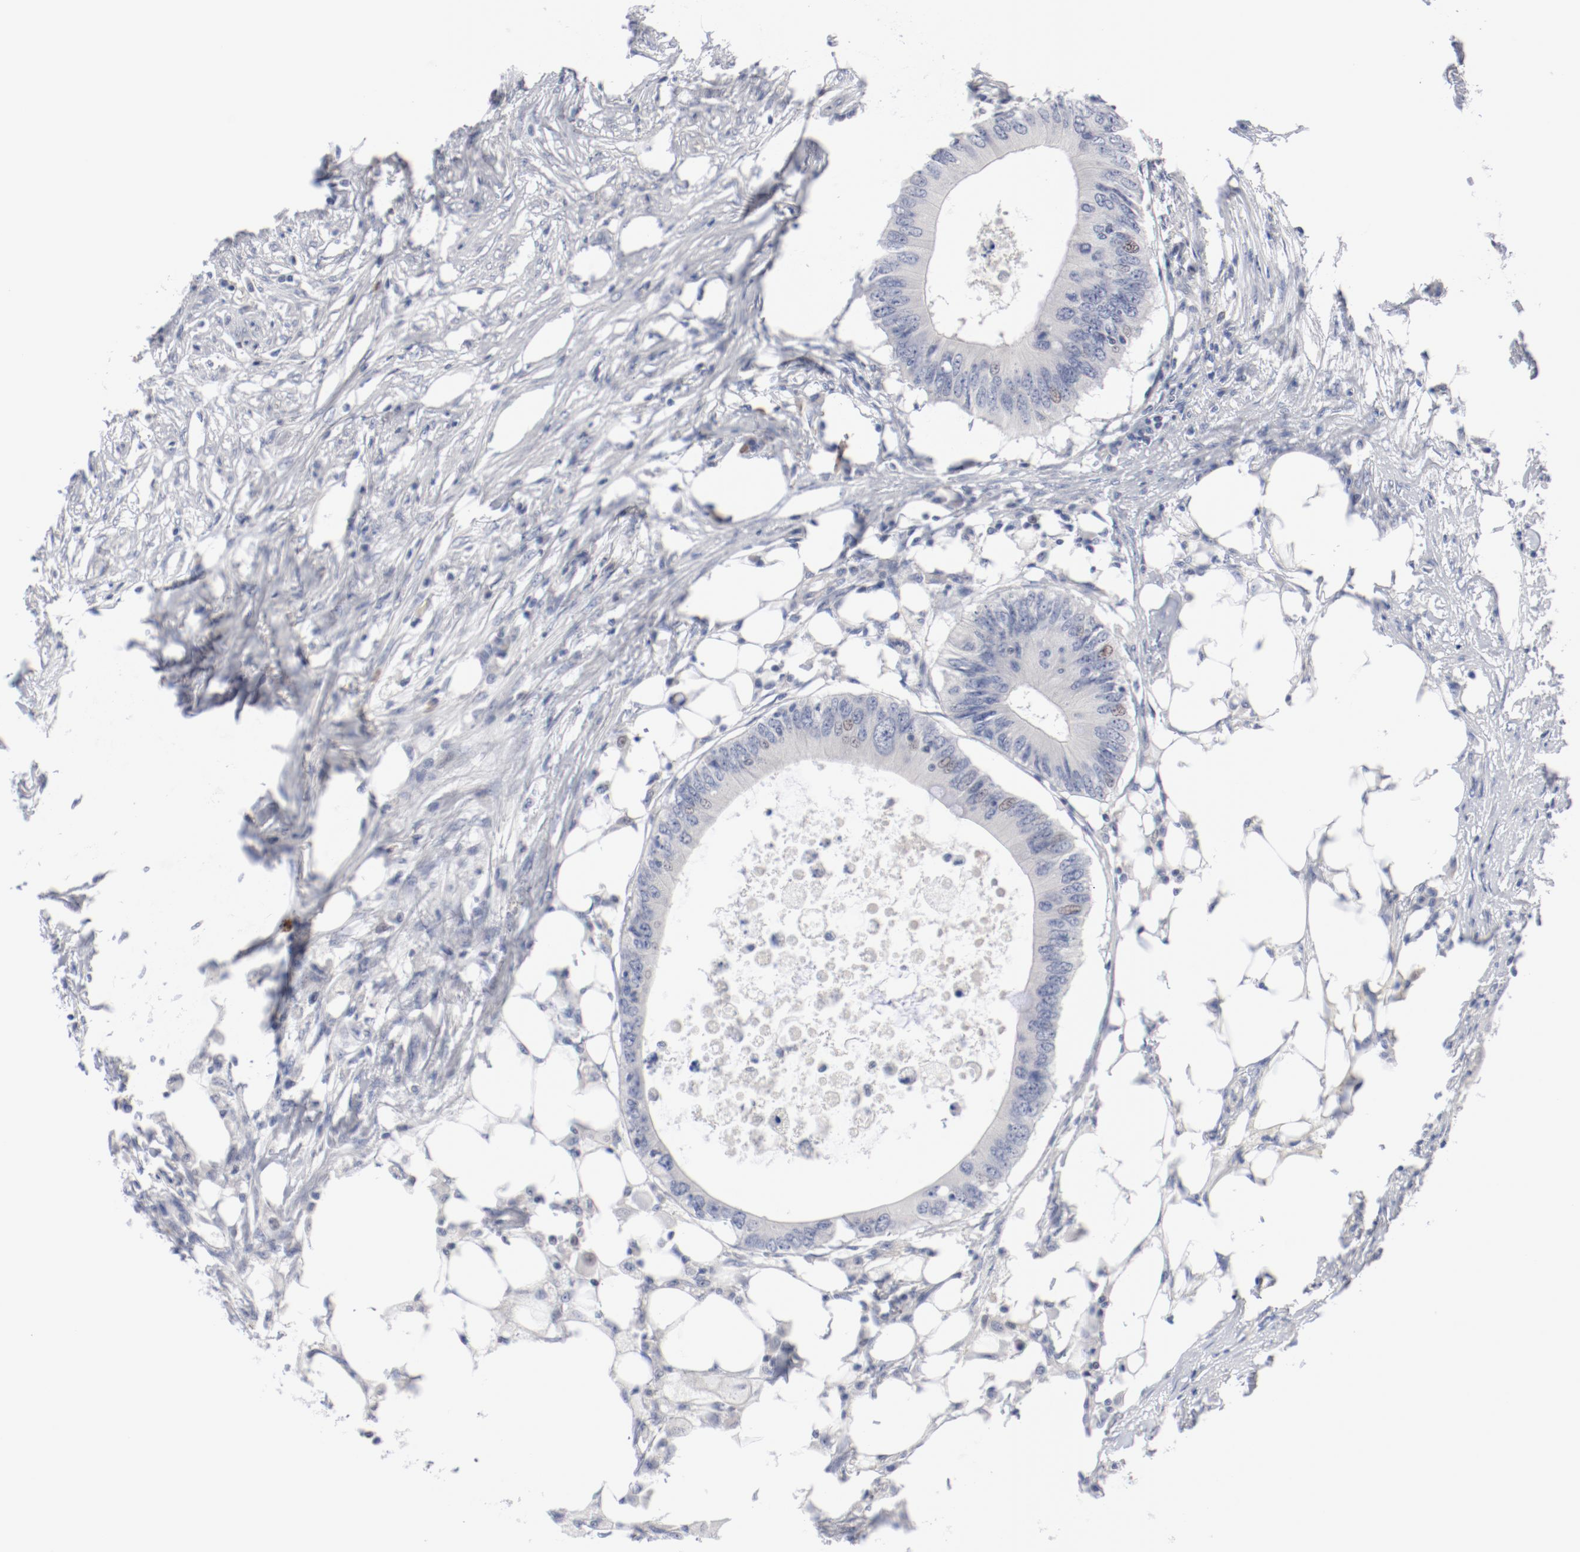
{"staining": {"intensity": "negative", "quantity": "none", "location": "none"}, "tissue": "colorectal cancer", "cell_type": "Tumor cells", "image_type": "cancer", "snomed": [{"axis": "morphology", "description": "Adenocarcinoma, NOS"}, {"axis": "topography", "description": "Colon"}], "caption": "Tumor cells show no significant staining in adenocarcinoma (colorectal). The staining is performed using DAB brown chromogen with nuclei counter-stained in using hematoxylin.", "gene": "KCNK13", "patient": {"sex": "male", "age": 71}}